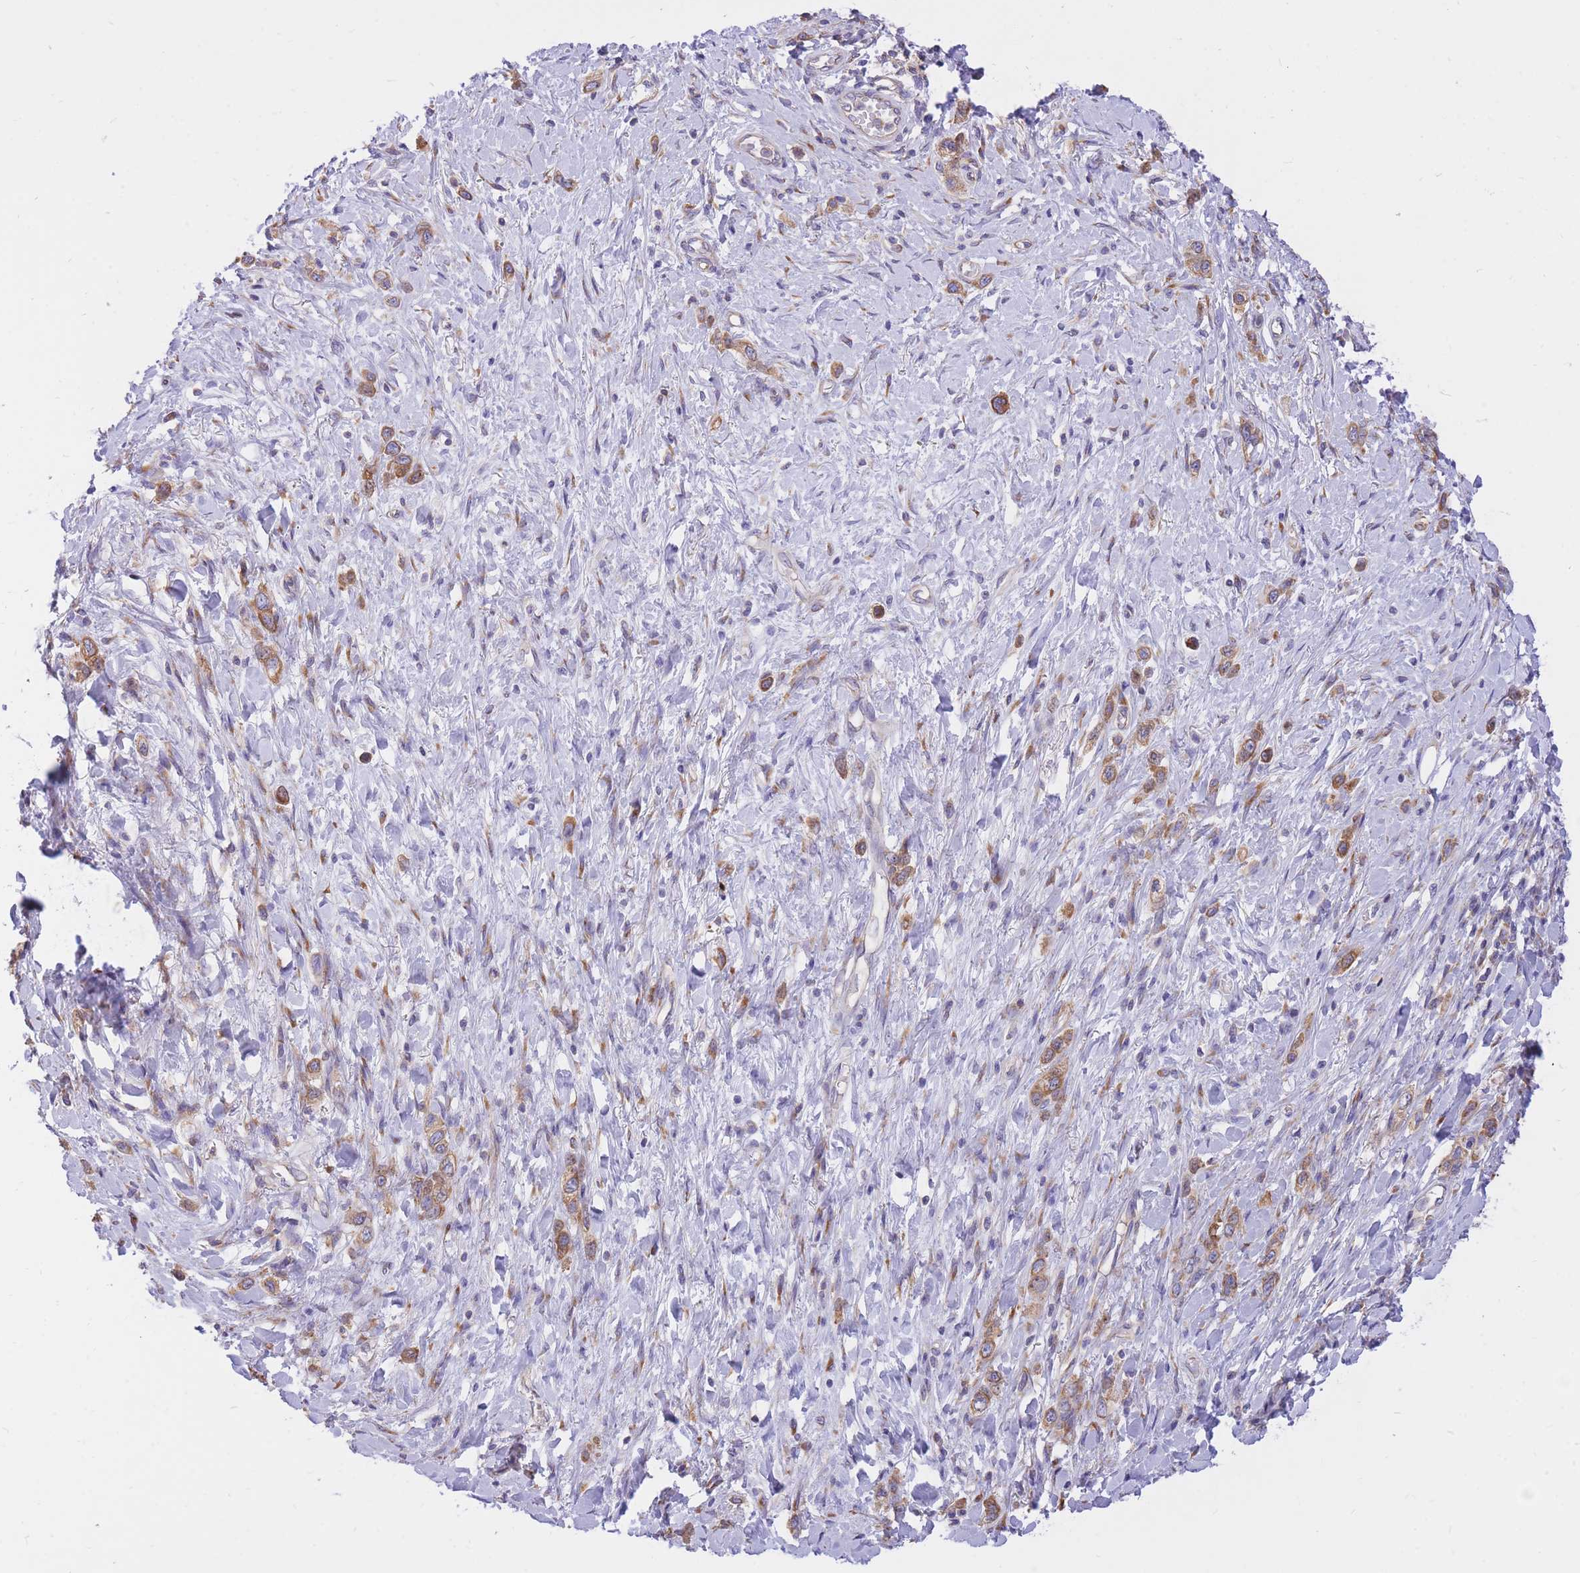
{"staining": {"intensity": "moderate", "quantity": ">75%", "location": "cytoplasmic/membranous"}, "tissue": "stomach cancer", "cell_type": "Tumor cells", "image_type": "cancer", "snomed": [{"axis": "morphology", "description": "Adenocarcinoma, NOS"}, {"axis": "topography", "description": "Stomach"}], "caption": "IHC of human stomach cancer reveals medium levels of moderate cytoplasmic/membranous positivity in about >75% of tumor cells.", "gene": "GBP7", "patient": {"sex": "female", "age": 65}}